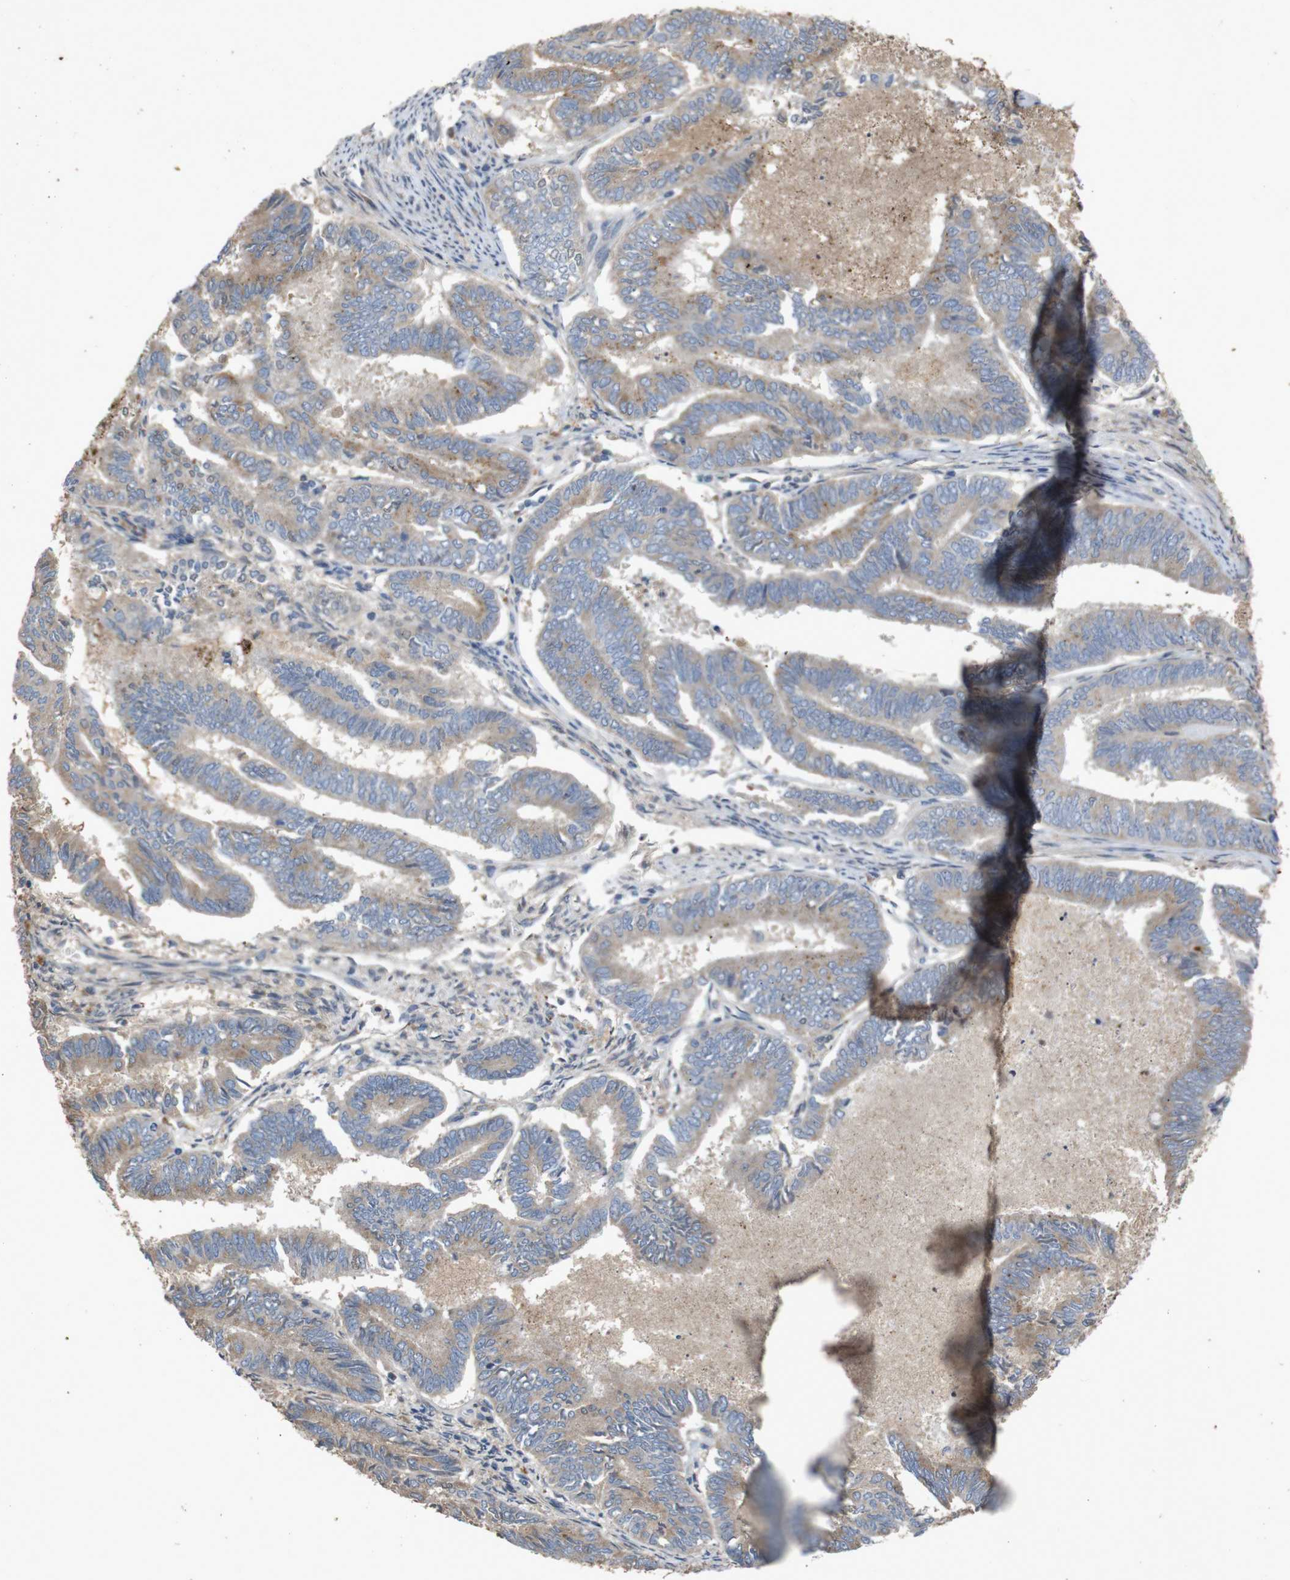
{"staining": {"intensity": "weak", "quantity": ">75%", "location": "cytoplasmic/membranous"}, "tissue": "endometrial cancer", "cell_type": "Tumor cells", "image_type": "cancer", "snomed": [{"axis": "morphology", "description": "Adenocarcinoma, NOS"}, {"axis": "topography", "description": "Endometrium"}], "caption": "DAB immunohistochemical staining of adenocarcinoma (endometrial) exhibits weak cytoplasmic/membranous protein positivity in approximately >75% of tumor cells. (Stains: DAB in brown, nuclei in blue, Microscopy: brightfield microscopy at high magnification).", "gene": "PTPN1", "patient": {"sex": "female", "age": 86}}